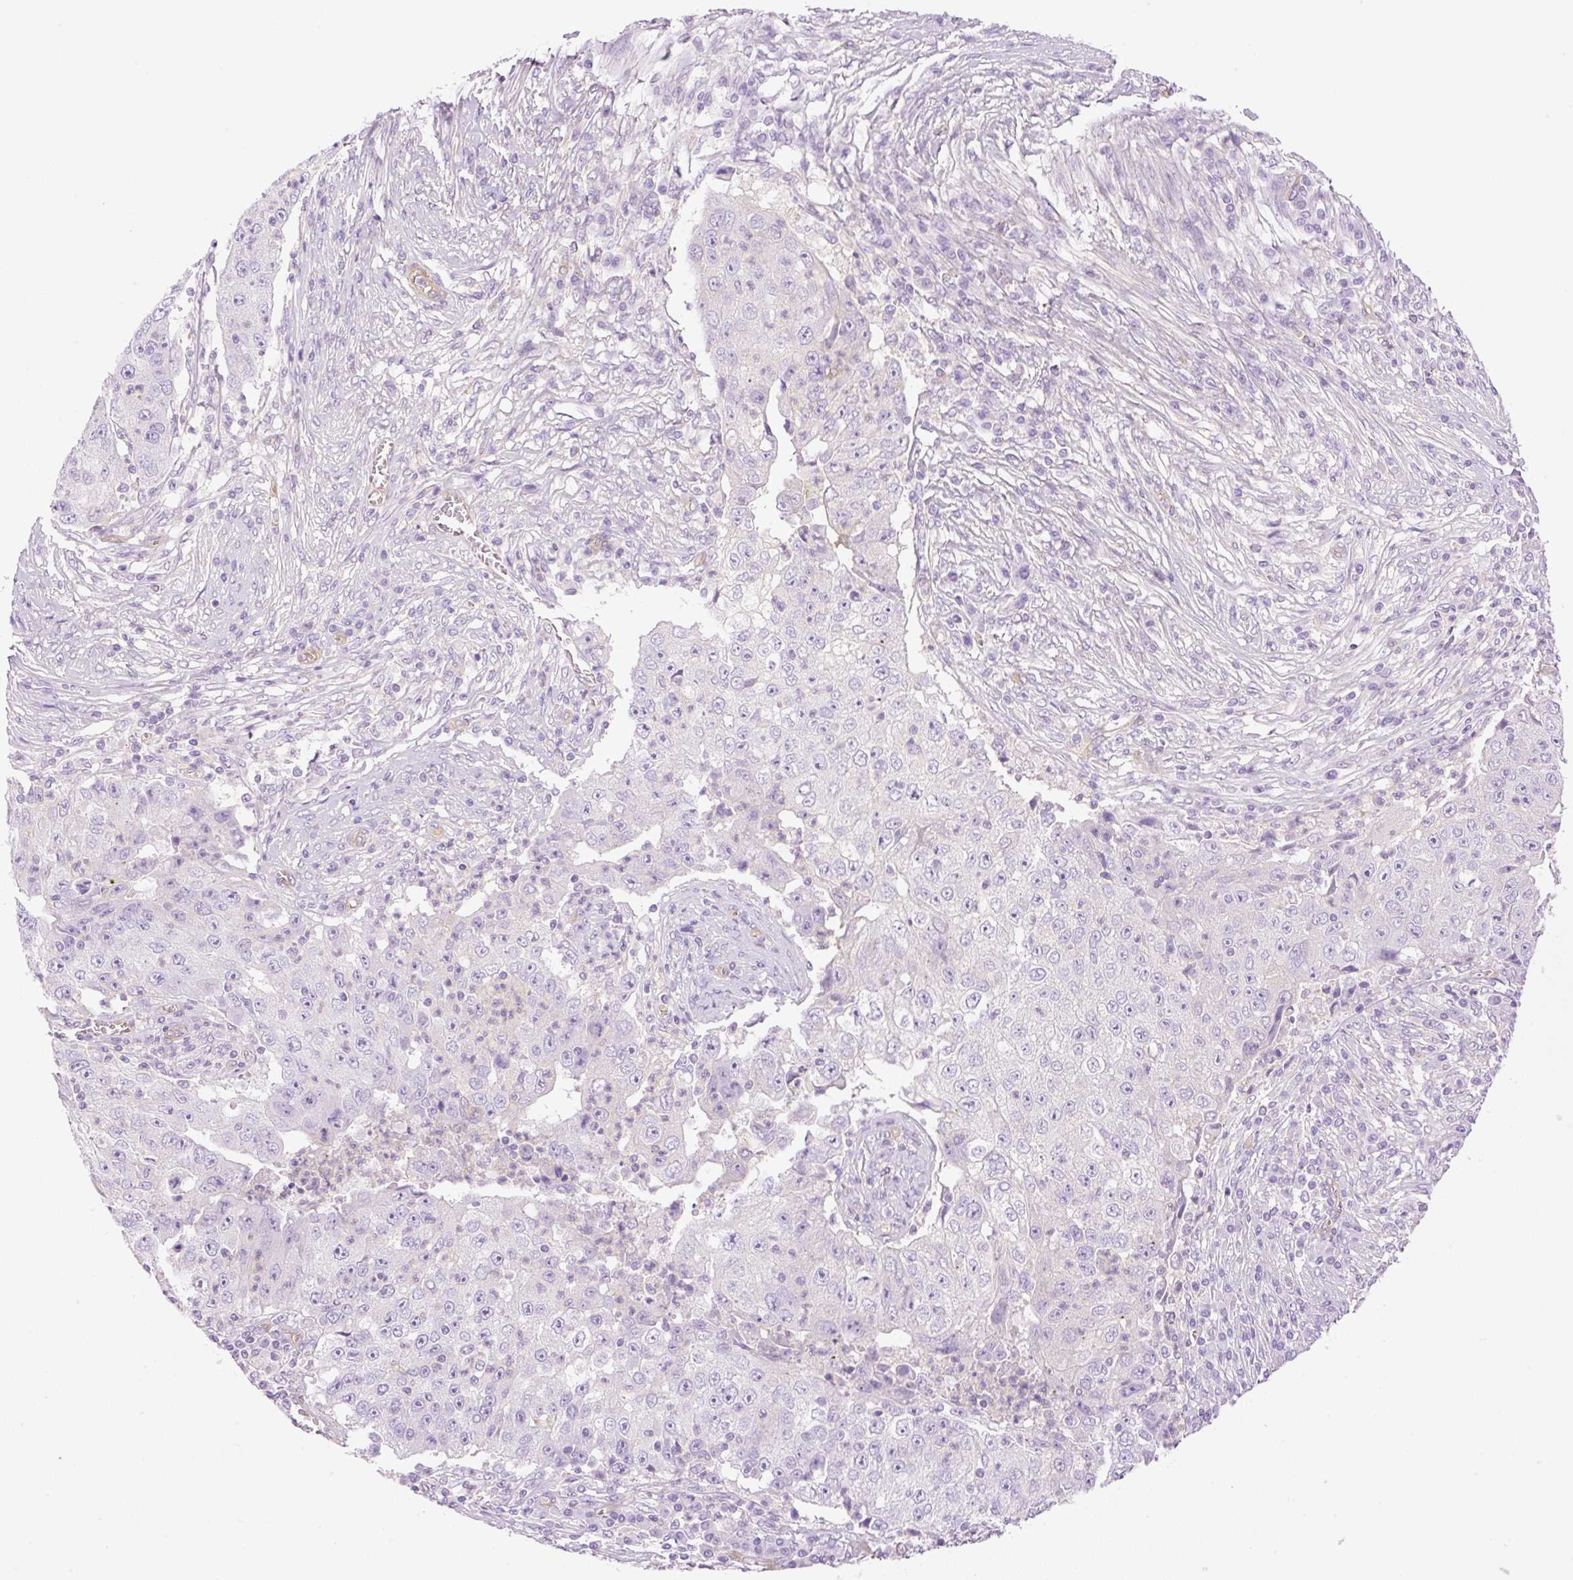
{"staining": {"intensity": "negative", "quantity": "none", "location": "none"}, "tissue": "lung cancer", "cell_type": "Tumor cells", "image_type": "cancer", "snomed": [{"axis": "morphology", "description": "Squamous cell carcinoma, NOS"}, {"axis": "topography", "description": "Lung"}], "caption": "Immunohistochemical staining of lung cancer (squamous cell carcinoma) demonstrates no significant positivity in tumor cells.", "gene": "EHD3", "patient": {"sex": "male", "age": 64}}